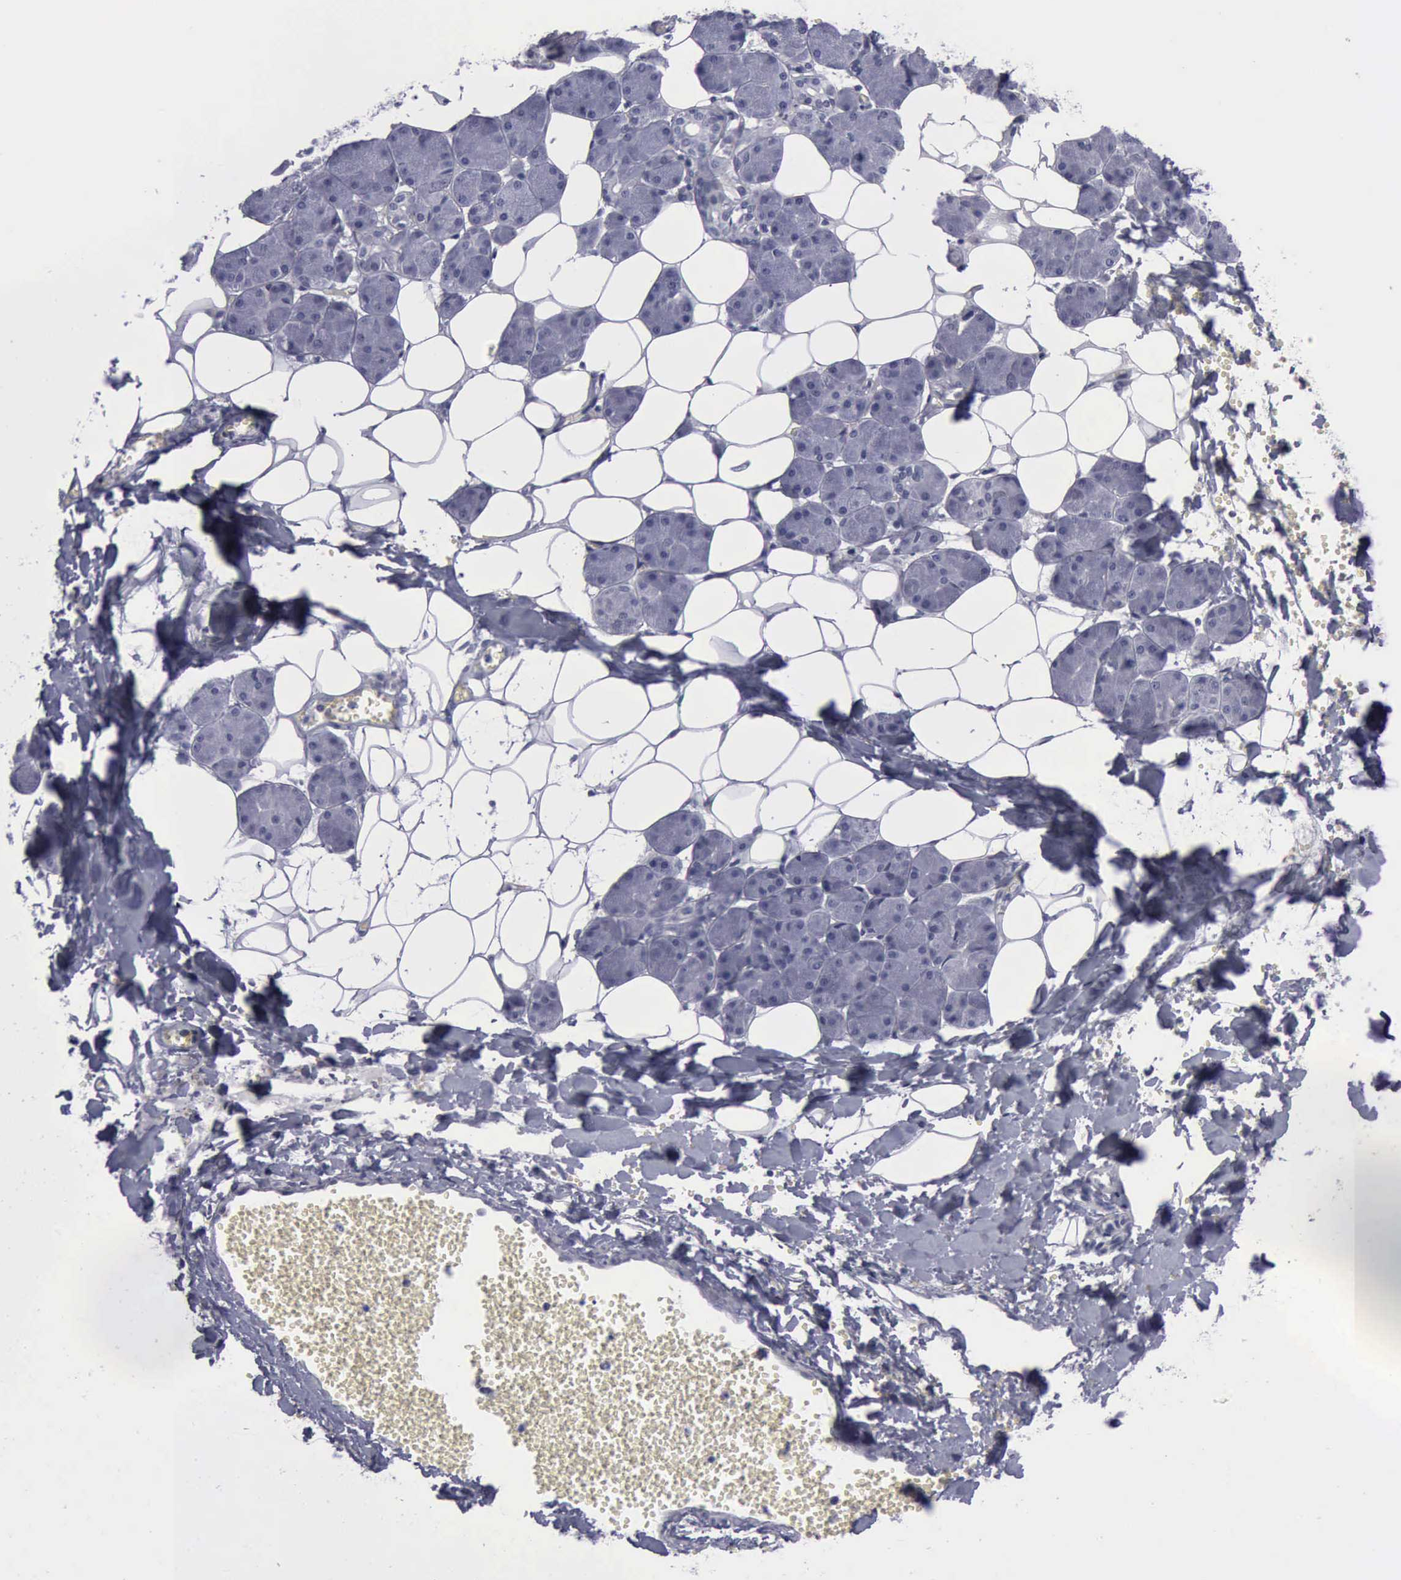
{"staining": {"intensity": "negative", "quantity": "none", "location": "none"}, "tissue": "salivary gland", "cell_type": "Glandular cells", "image_type": "normal", "snomed": [{"axis": "morphology", "description": "Normal tissue, NOS"}, {"axis": "morphology", "description": "Adenoma, NOS"}, {"axis": "topography", "description": "Salivary gland"}], "caption": "Photomicrograph shows no protein expression in glandular cells of unremarkable salivary gland.", "gene": "CDH2", "patient": {"sex": "female", "age": 32}}